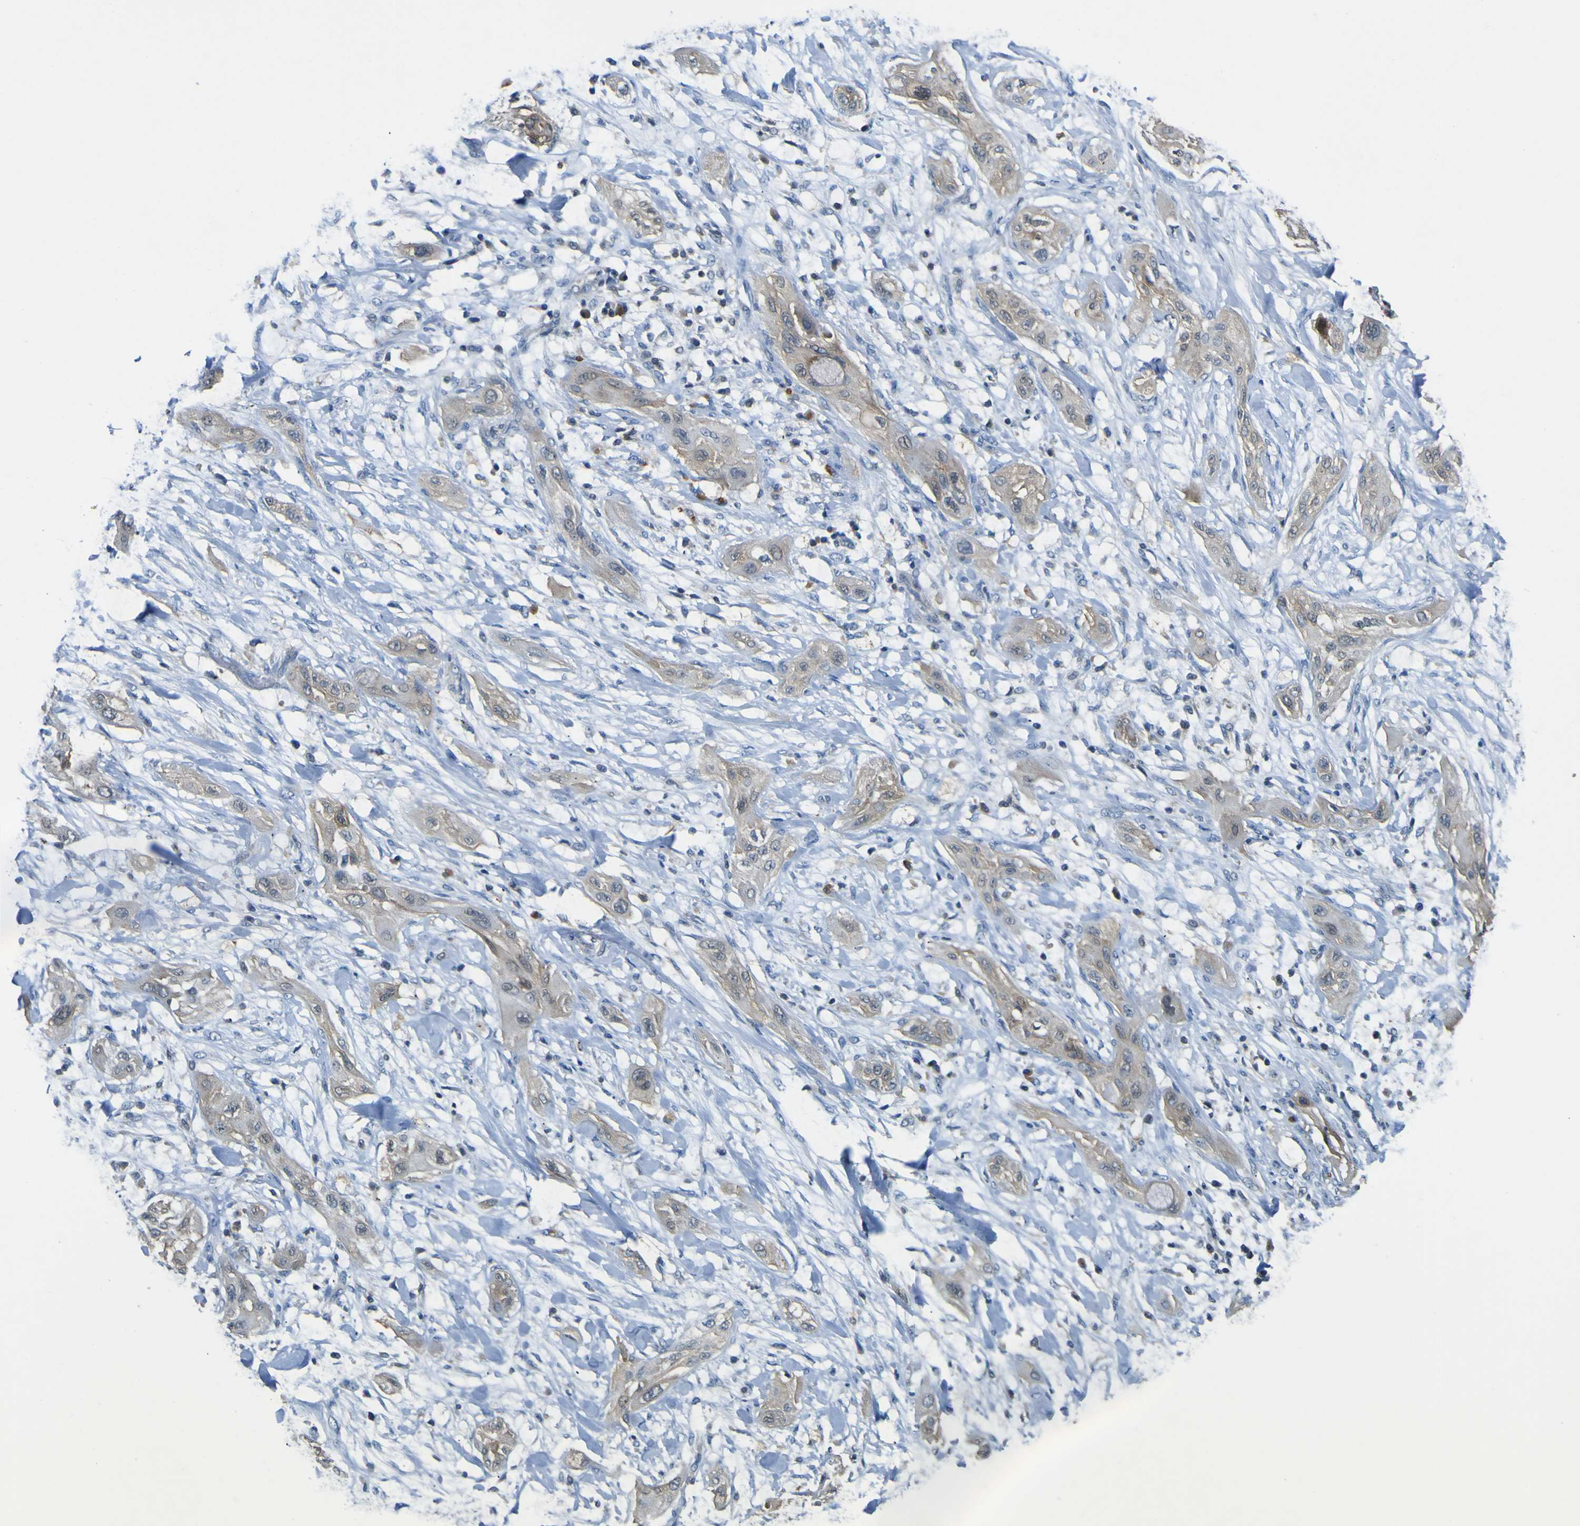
{"staining": {"intensity": "moderate", "quantity": ">75%", "location": "cytoplasmic/membranous"}, "tissue": "lung cancer", "cell_type": "Tumor cells", "image_type": "cancer", "snomed": [{"axis": "morphology", "description": "Squamous cell carcinoma, NOS"}, {"axis": "topography", "description": "Lung"}], "caption": "Immunohistochemistry (IHC) staining of lung squamous cell carcinoma, which displays medium levels of moderate cytoplasmic/membranous positivity in about >75% of tumor cells indicating moderate cytoplasmic/membranous protein staining. The staining was performed using DAB (brown) for protein detection and nuclei were counterstained in hematoxylin (blue).", "gene": "EML2", "patient": {"sex": "female", "age": 47}}